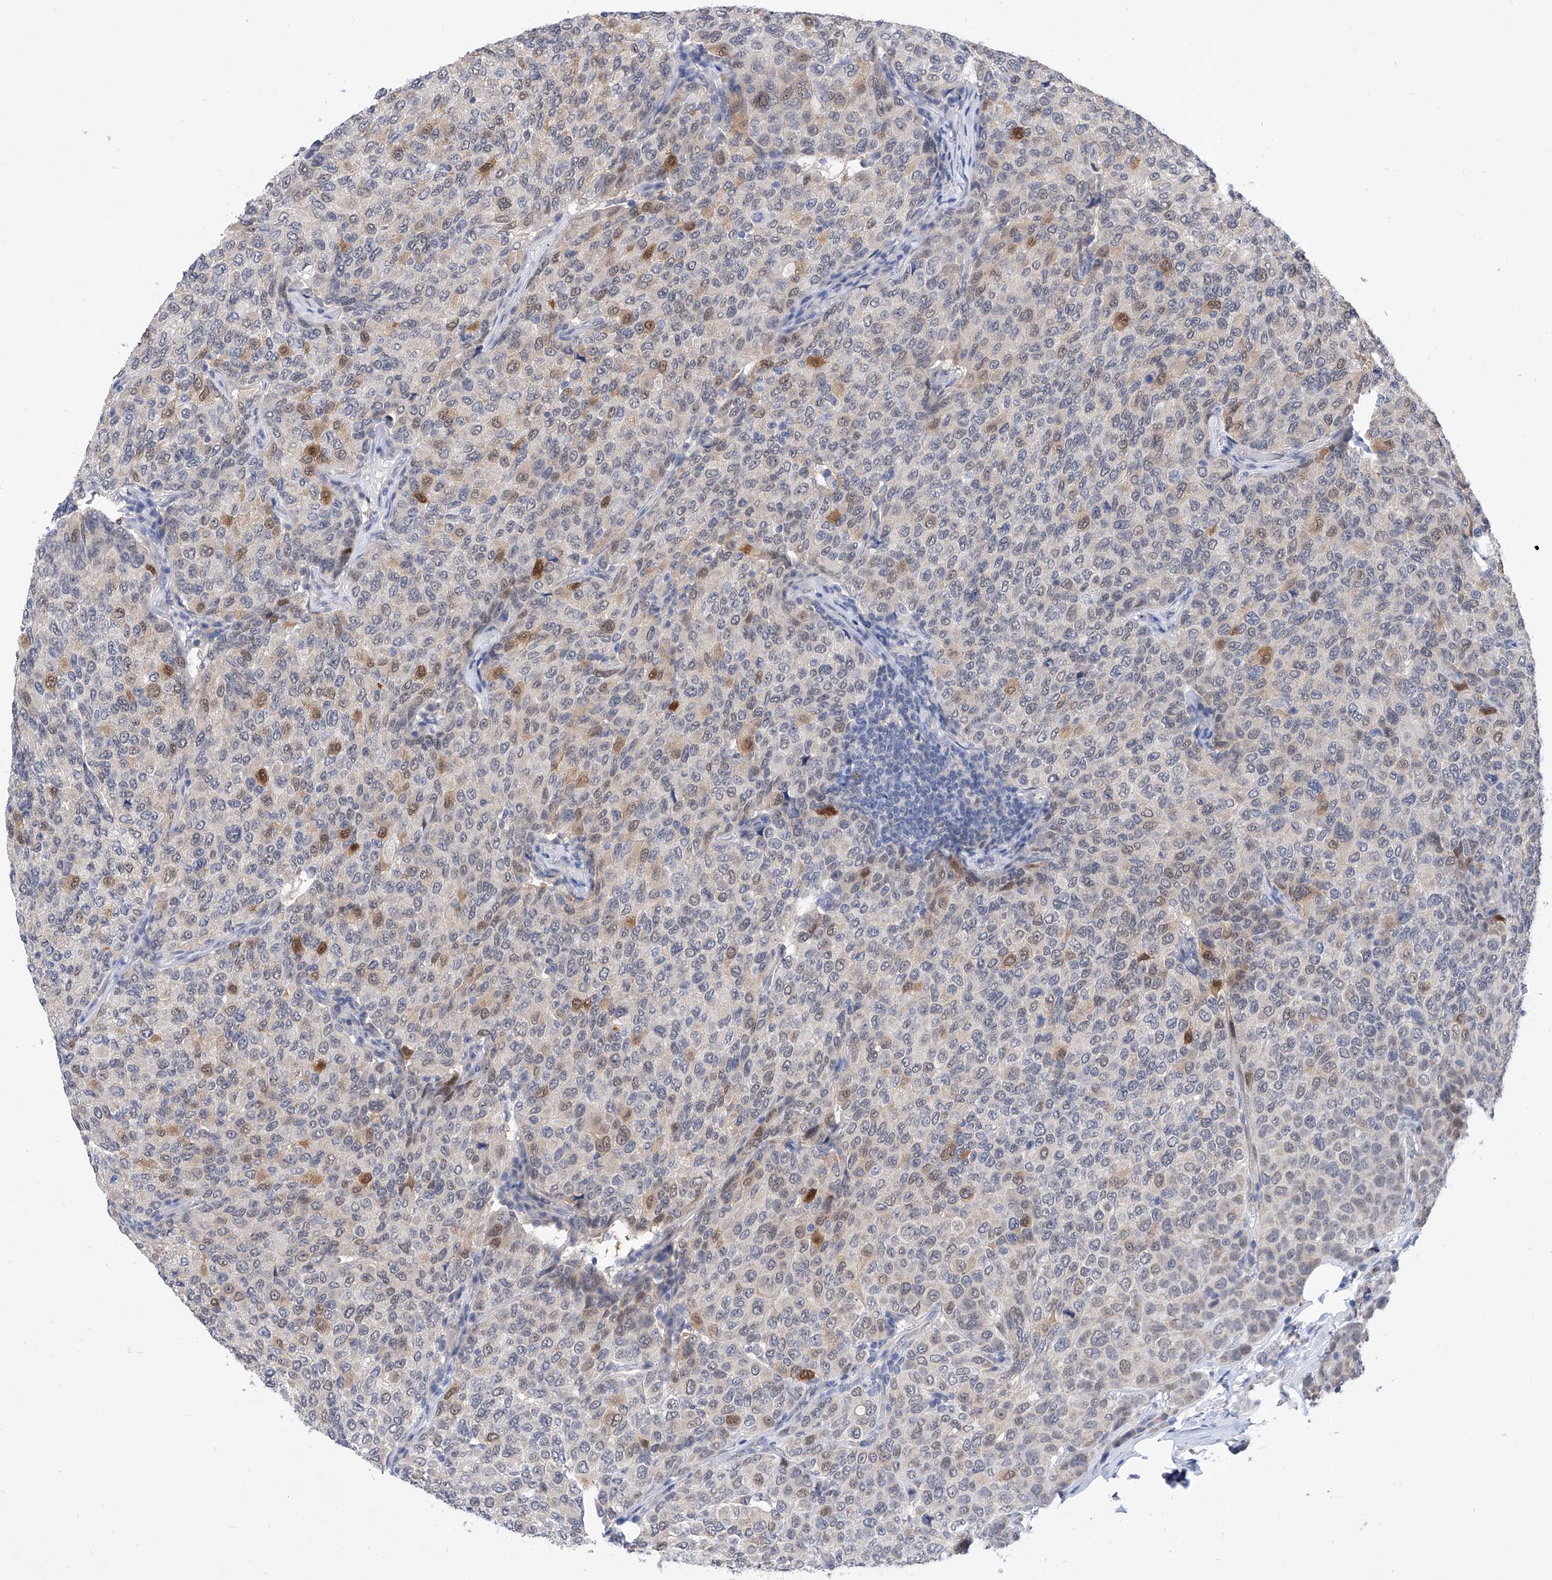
{"staining": {"intensity": "moderate", "quantity": "<25%", "location": "cytoplasmic/membranous,nuclear"}, "tissue": "breast cancer", "cell_type": "Tumor cells", "image_type": "cancer", "snomed": [{"axis": "morphology", "description": "Duct carcinoma"}, {"axis": "topography", "description": "Breast"}], "caption": "Moderate cytoplasmic/membranous and nuclear staining for a protein is present in approximately <25% of tumor cells of breast infiltrating ductal carcinoma using immunohistochemistry.", "gene": "BPTF", "patient": {"sex": "female", "age": 55}}